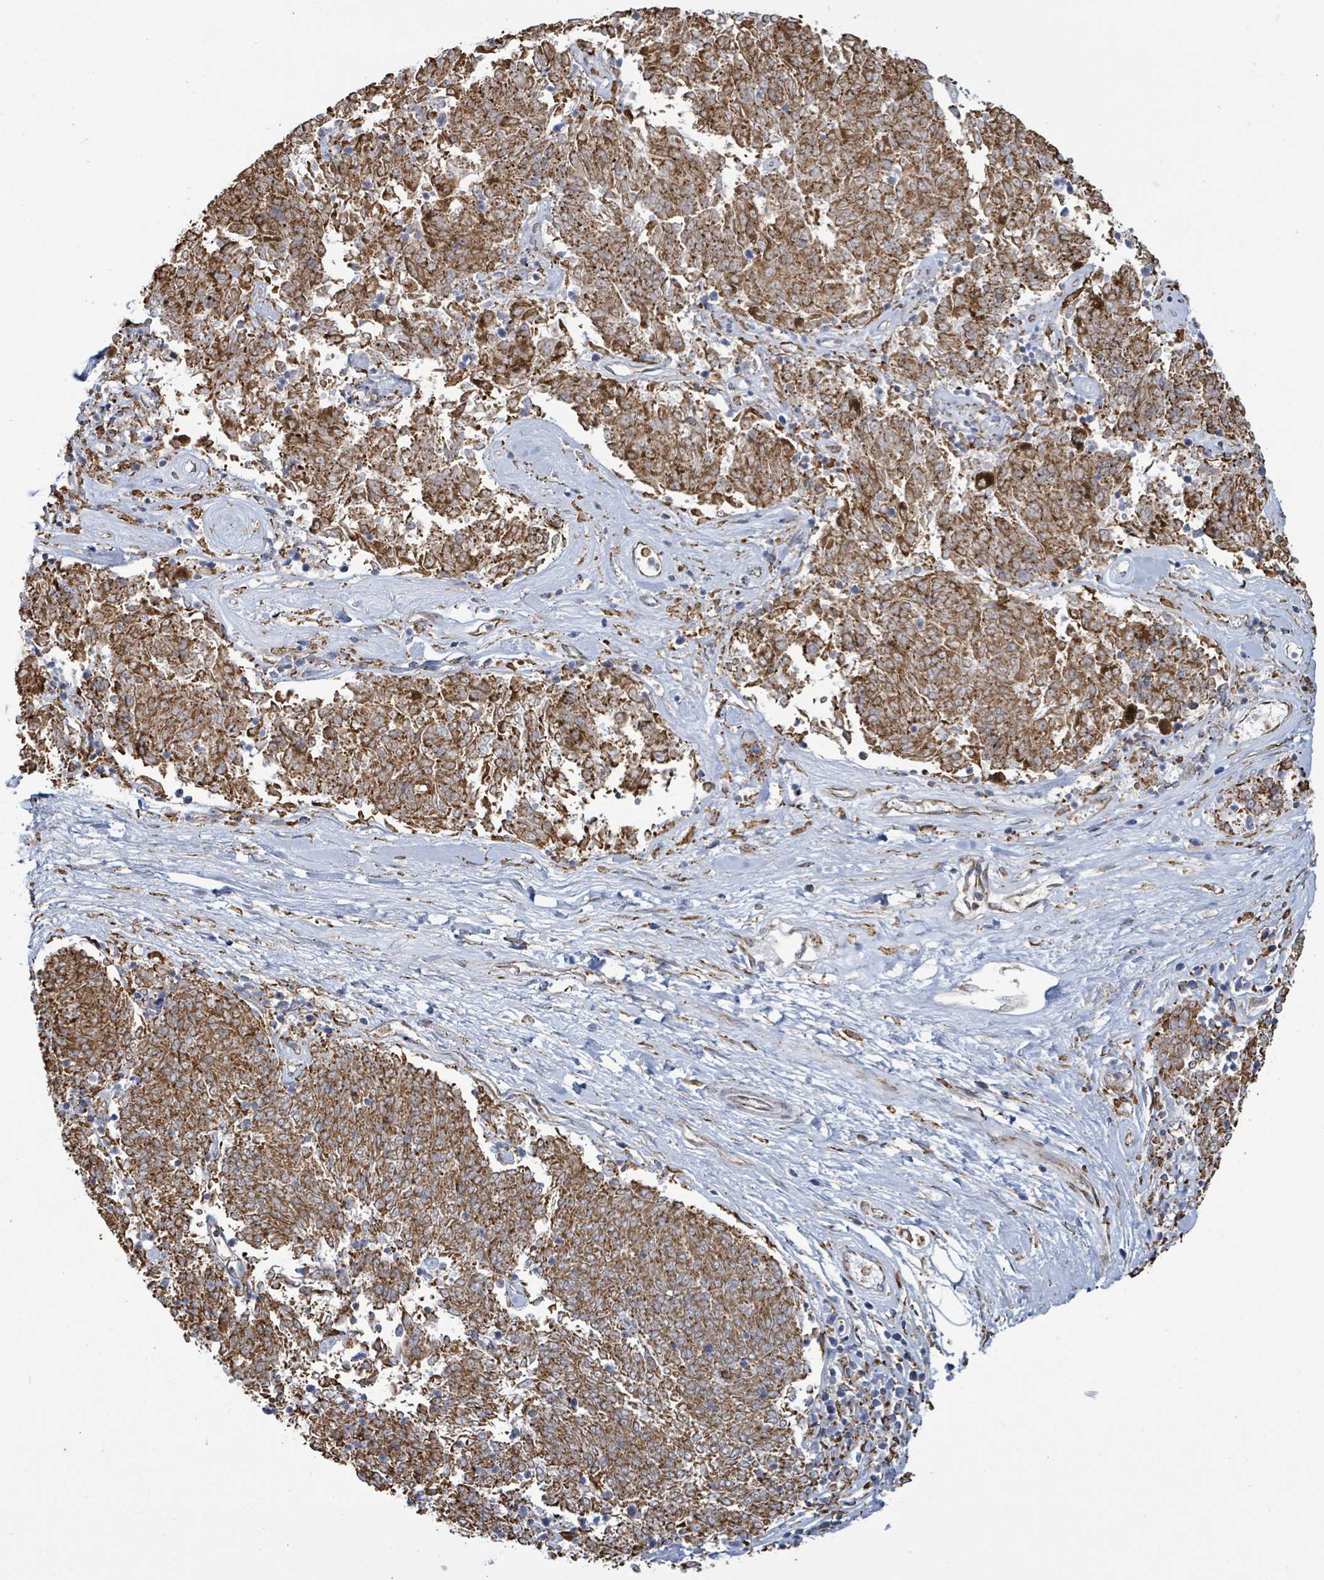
{"staining": {"intensity": "moderate", "quantity": ">75%", "location": "cytoplasmic/membranous"}, "tissue": "melanoma", "cell_type": "Tumor cells", "image_type": "cancer", "snomed": [{"axis": "morphology", "description": "Malignant melanoma, NOS"}, {"axis": "topography", "description": "Skin"}], "caption": "The image reveals immunohistochemical staining of malignant melanoma. There is moderate cytoplasmic/membranous staining is appreciated in approximately >75% of tumor cells.", "gene": "RFPL4A", "patient": {"sex": "female", "age": 72}}